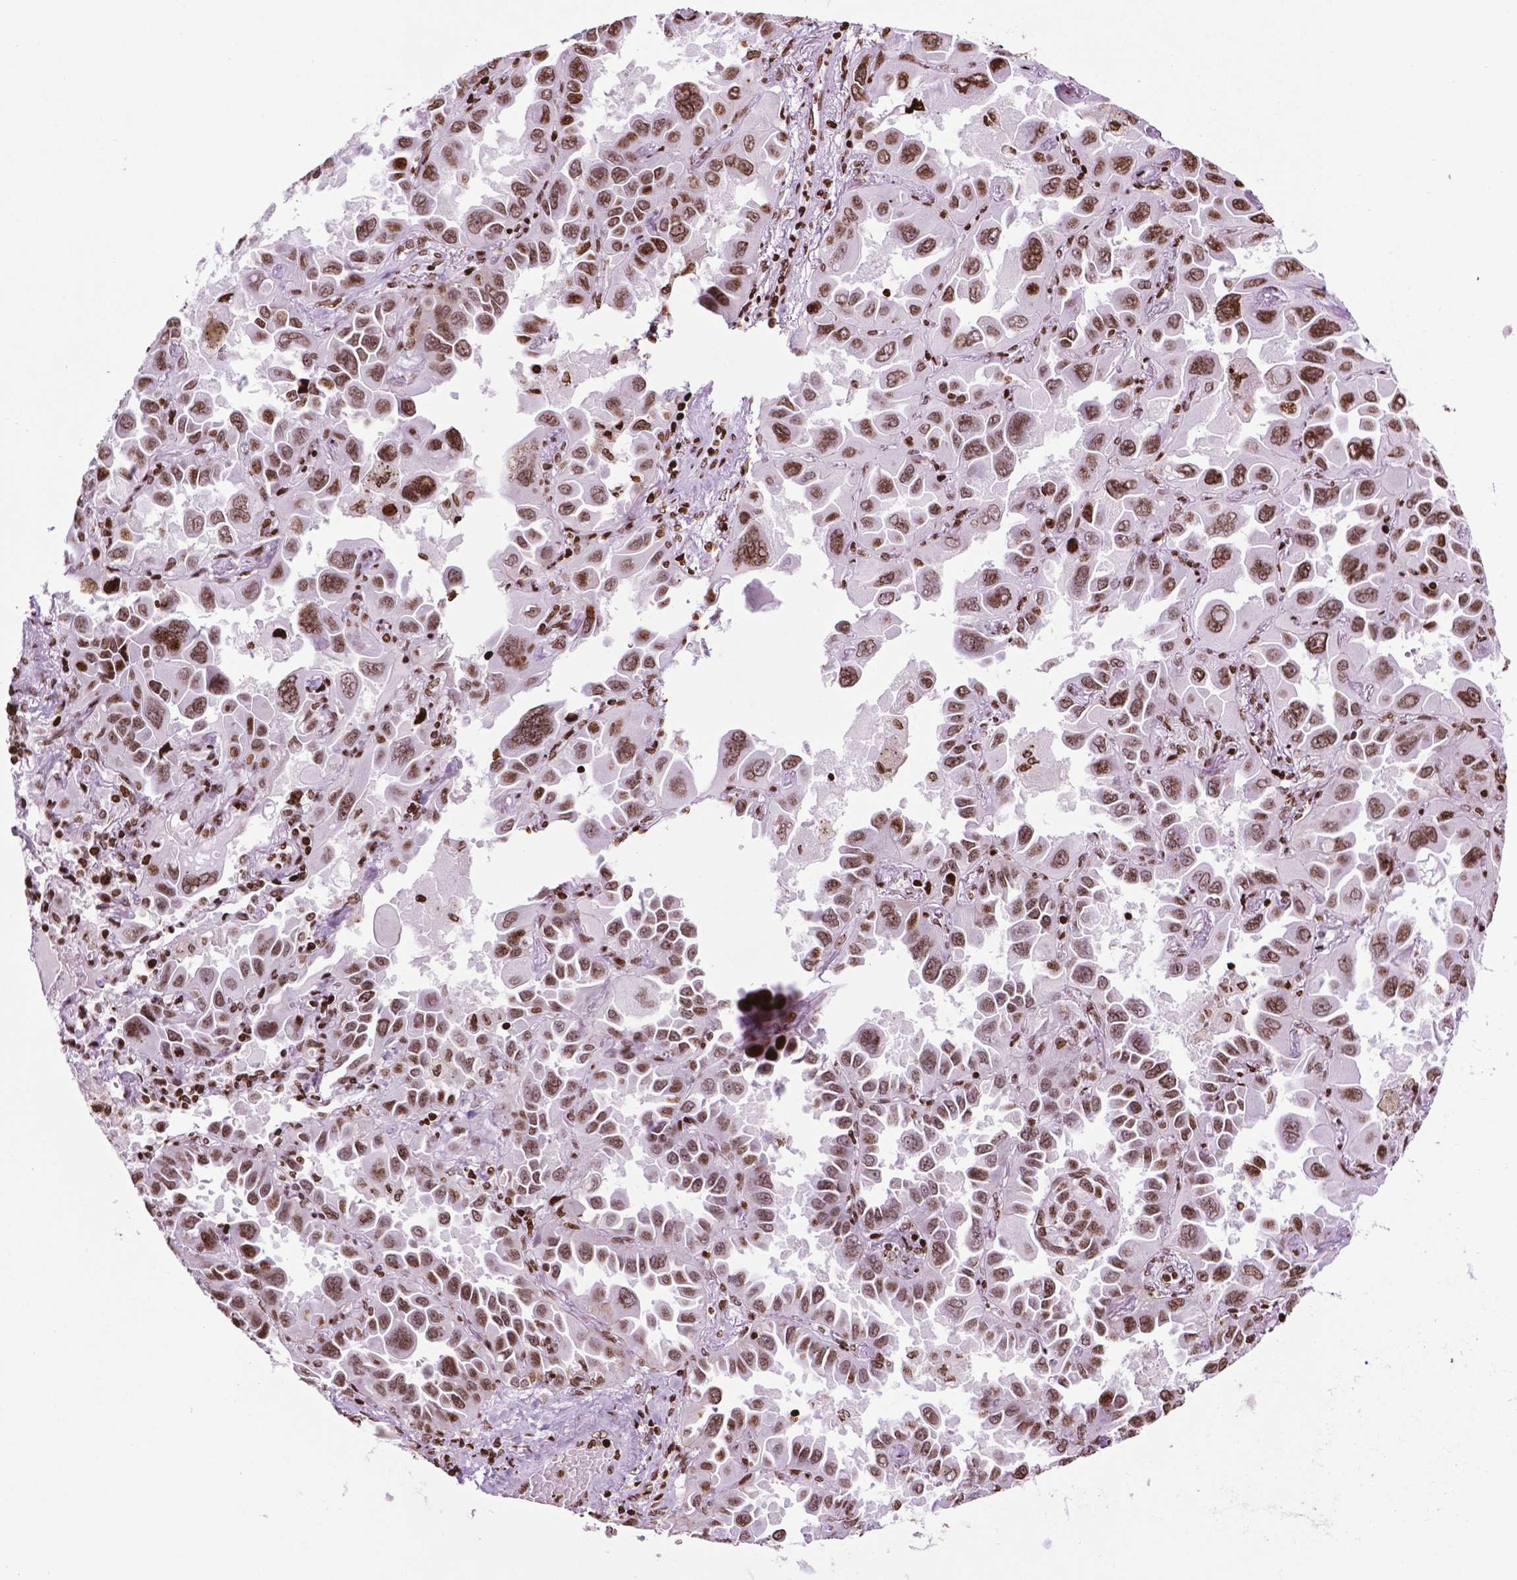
{"staining": {"intensity": "moderate", "quantity": ">75%", "location": "nuclear"}, "tissue": "lung cancer", "cell_type": "Tumor cells", "image_type": "cancer", "snomed": [{"axis": "morphology", "description": "Adenocarcinoma, NOS"}, {"axis": "topography", "description": "Lung"}], "caption": "Human adenocarcinoma (lung) stained with a protein marker shows moderate staining in tumor cells.", "gene": "TMEM250", "patient": {"sex": "male", "age": 64}}